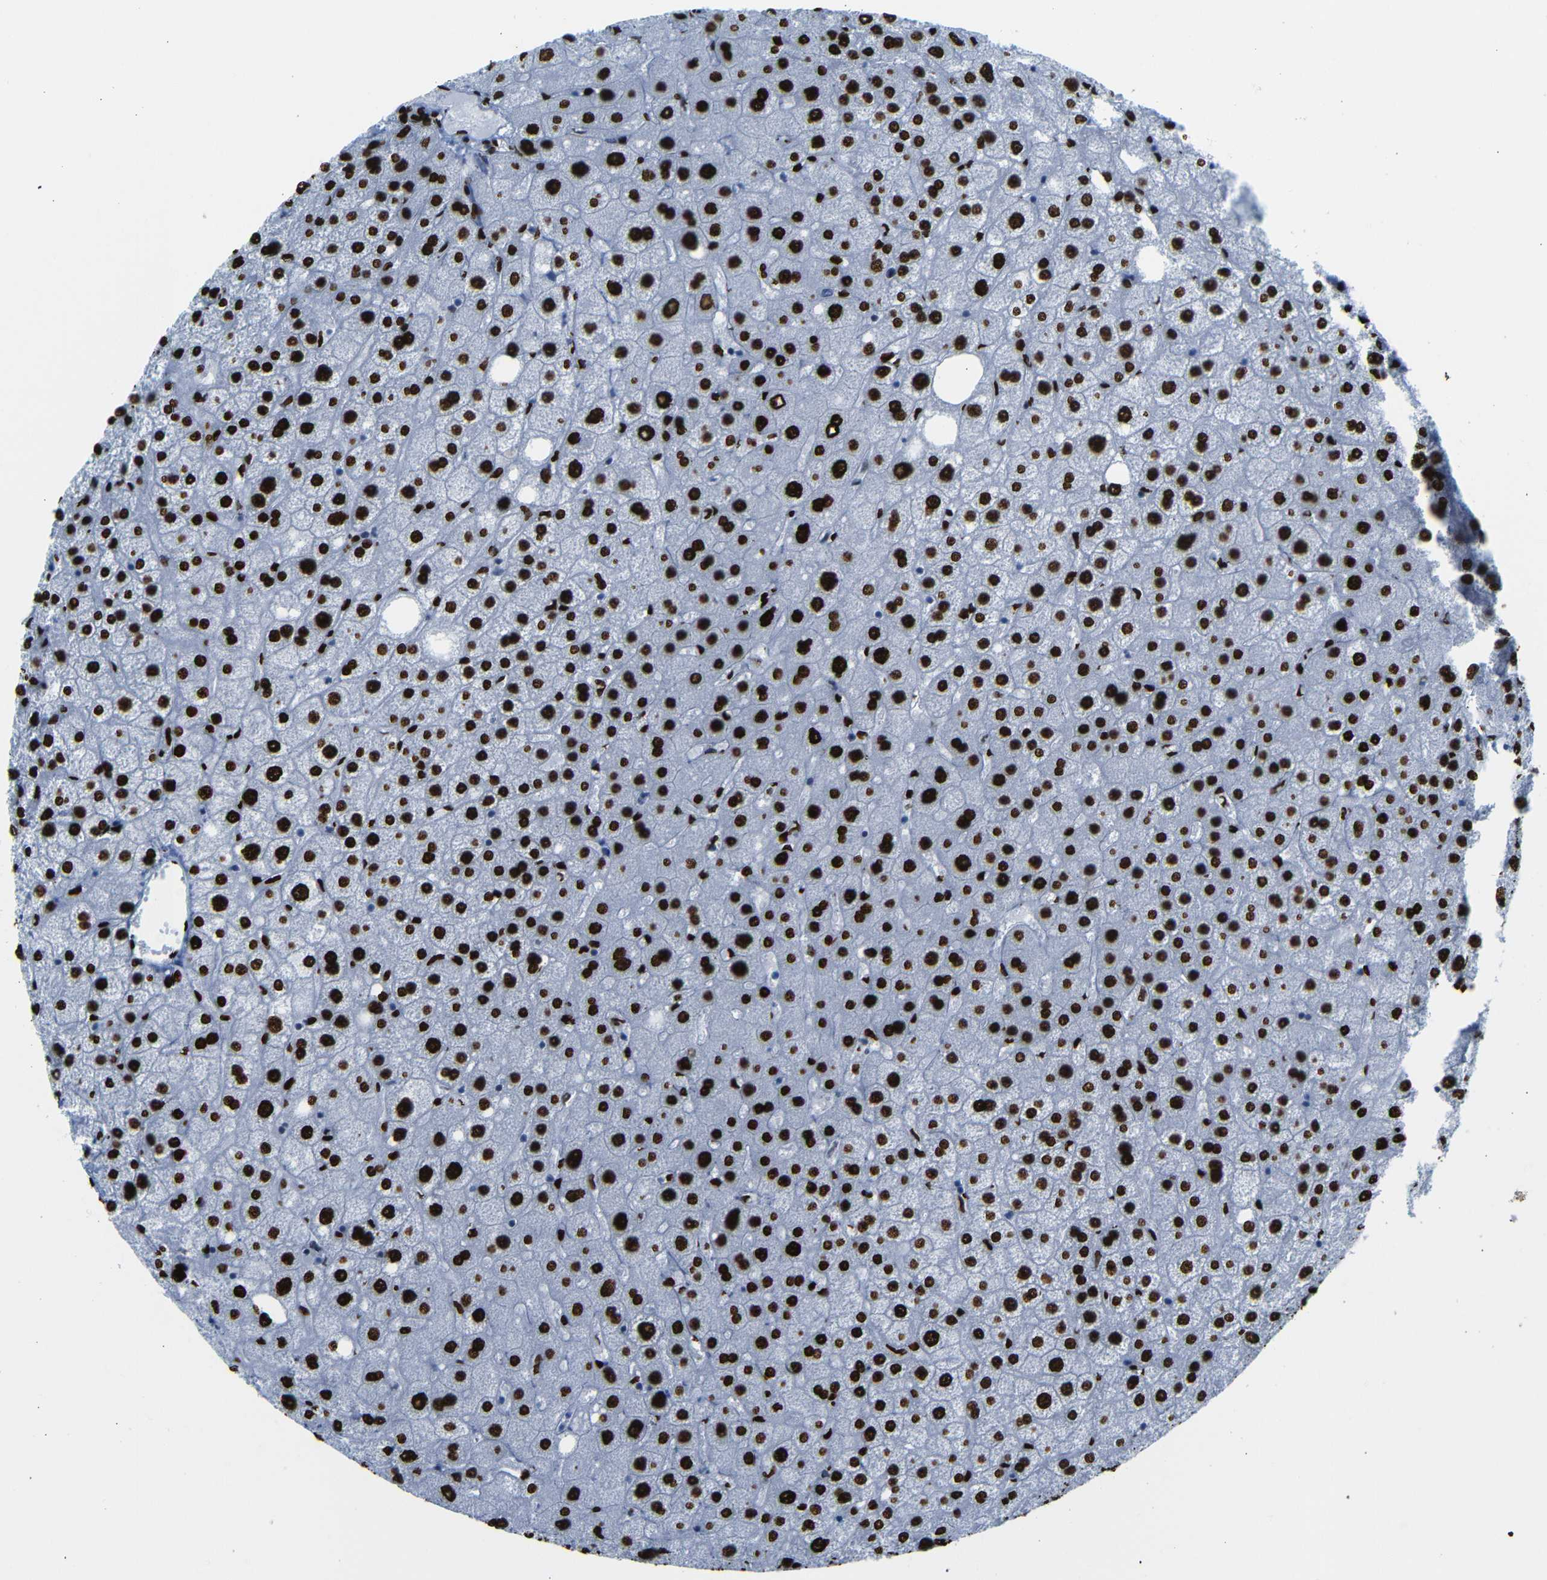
{"staining": {"intensity": "strong", "quantity": ">75%", "location": "cytoplasmic/membranous"}, "tissue": "liver", "cell_type": "Cholangiocytes", "image_type": "normal", "snomed": [{"axis": "morphology", "description": "Normal tissue, NOS"}, {"axis": "topography", "description": "Liver"}], "caption": "Liver stained for a protein (brown) reveals strong cytoplasmic/membranous positive positivity in about >75% of cholangiocytes.", "gene": "NPIPB15", "patient": {"sex": "male", "age": 73}}